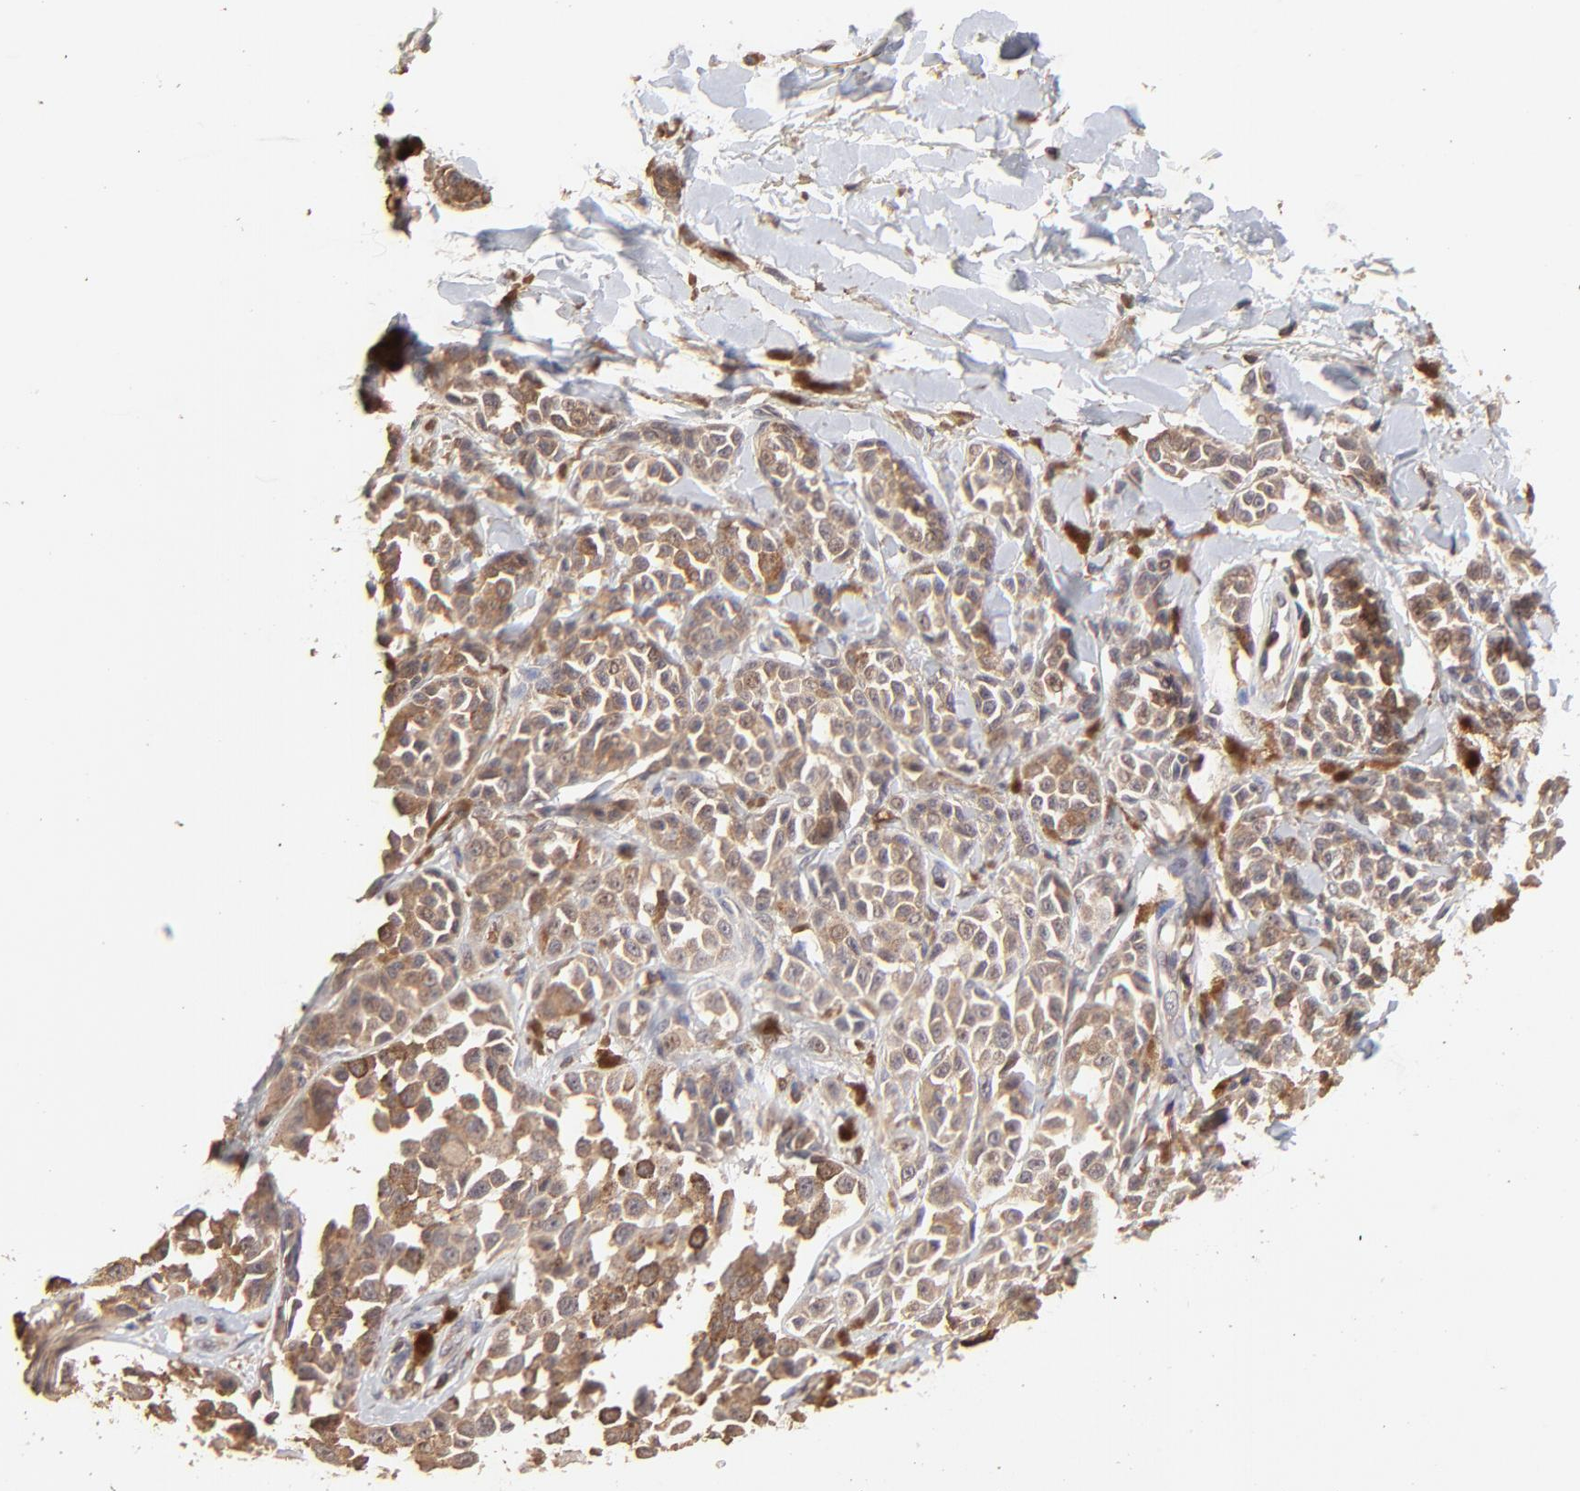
{"staining": {"intensity": "moderate", "quantity": ">75%", "location": "cytoplasmic/membranous"}, "tissue": "melanoma", "cell_type": "Tumor cells", "image_type": "cancer", "snomed": [{"axis": "morphology", "description": "Malignant melanoma, NOS"}, {"axis": "topography", "description": "Skin"}], "caption": "Immunohistochemical staining of human melanoma reveals medium levels of moderate cytoplasmic/membranous protein positivity in approximately >75% of tumor cells.", "gene": "STON2", "patient": {"sex": "female", "age": 38}}